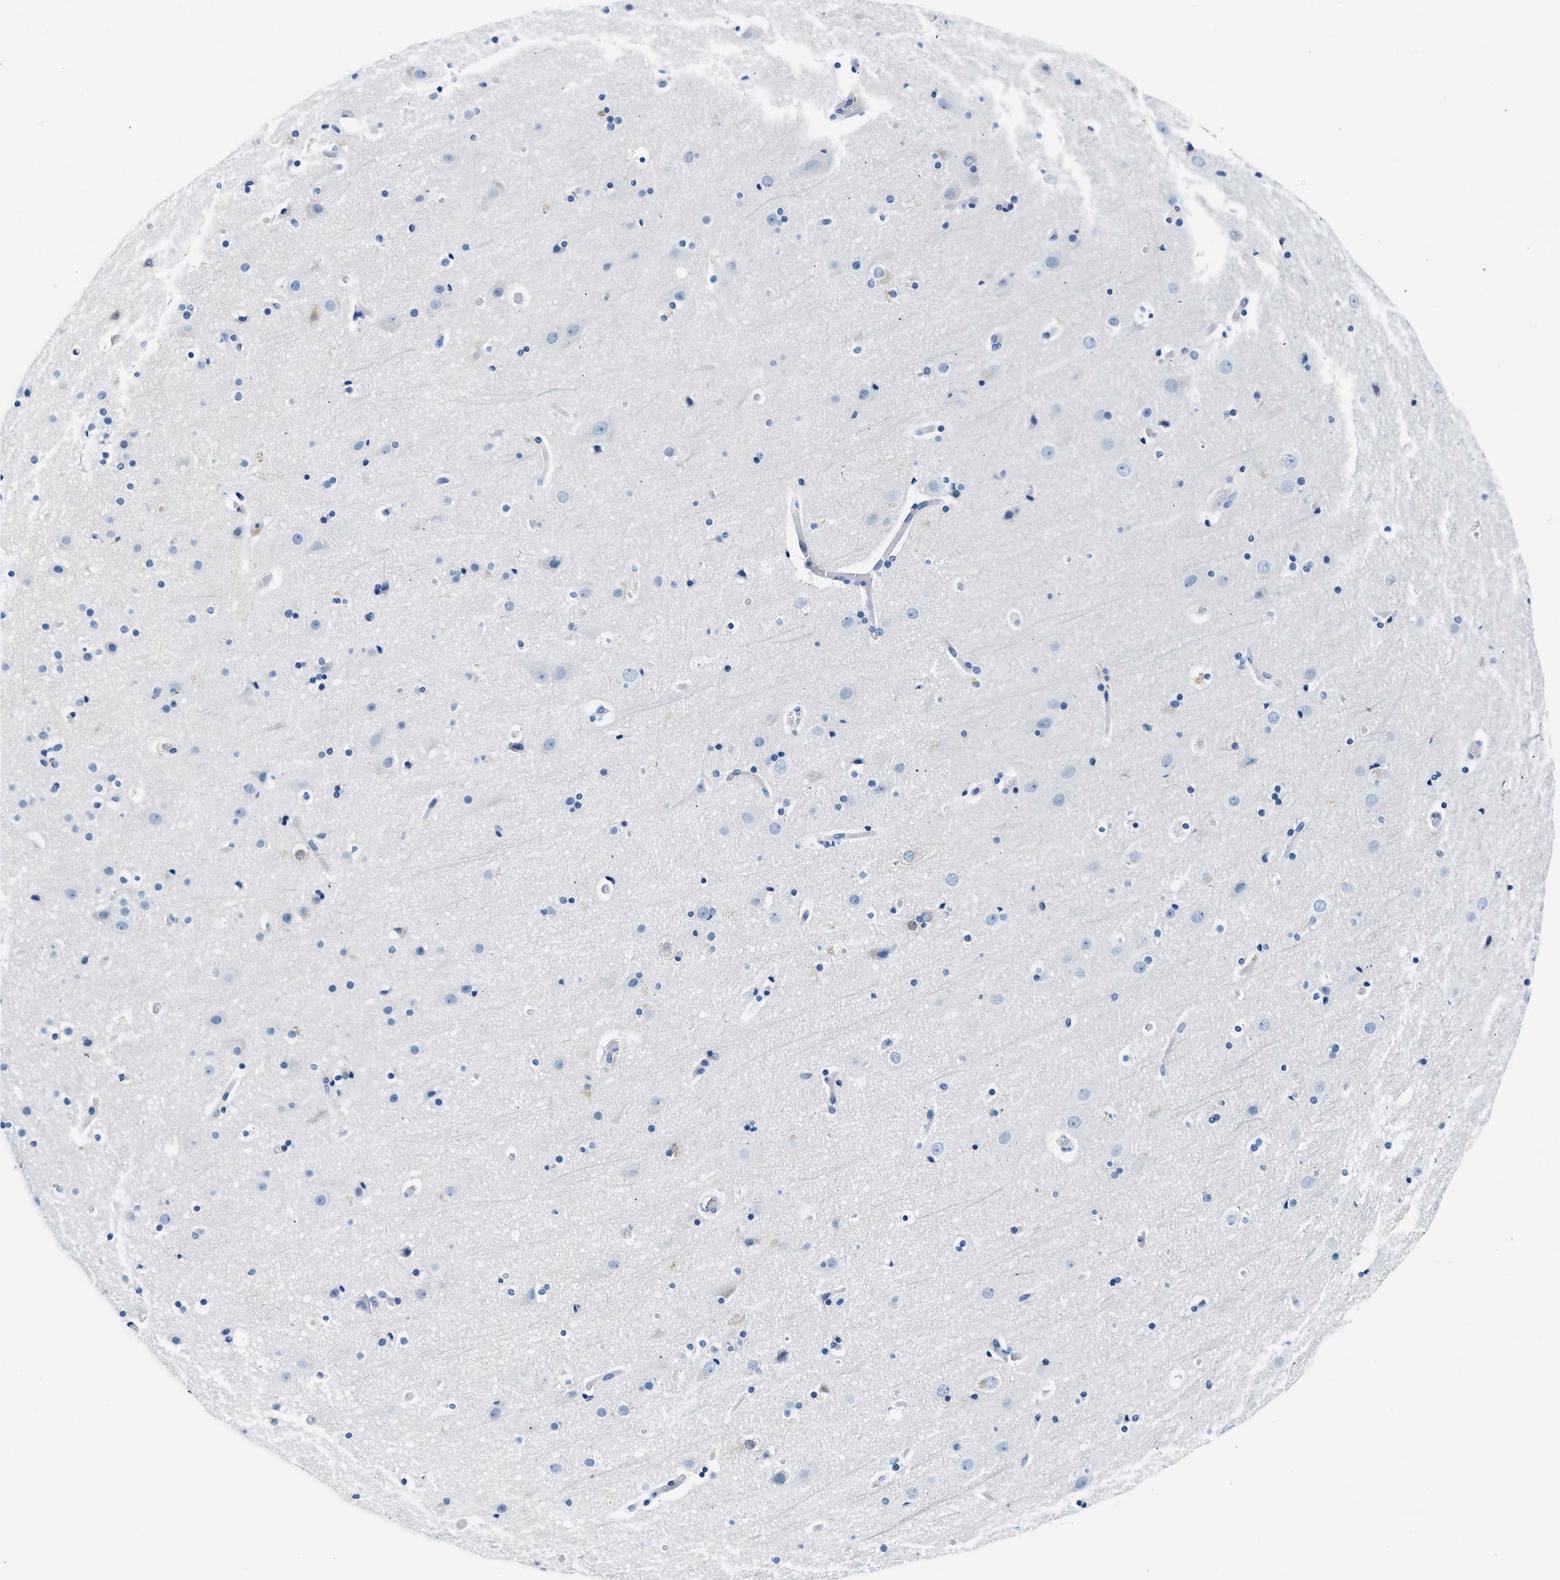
{"staining": {"intensity": "negative", "quantity": "none", "location": "none"}, "tissue": "cerebral cortex", "cell_type": "Endothelial cells", "image_type": "normal", "snomed": [{"axis": "morphology", "description": "Normal tissue, NOS"}, {"axis": "topography", "description": "Cerebral cortex"}], "caption": "High power microscopy micrograph of an IHC micrograph of benign cerebral cortex, revealing no significant positivity in endothelial cells. (Immunohistochemistry (ihc), brightfield microscopy, high magnification).", "gene": "FADS6", "patient": {"sex": "male", "age": 57}}